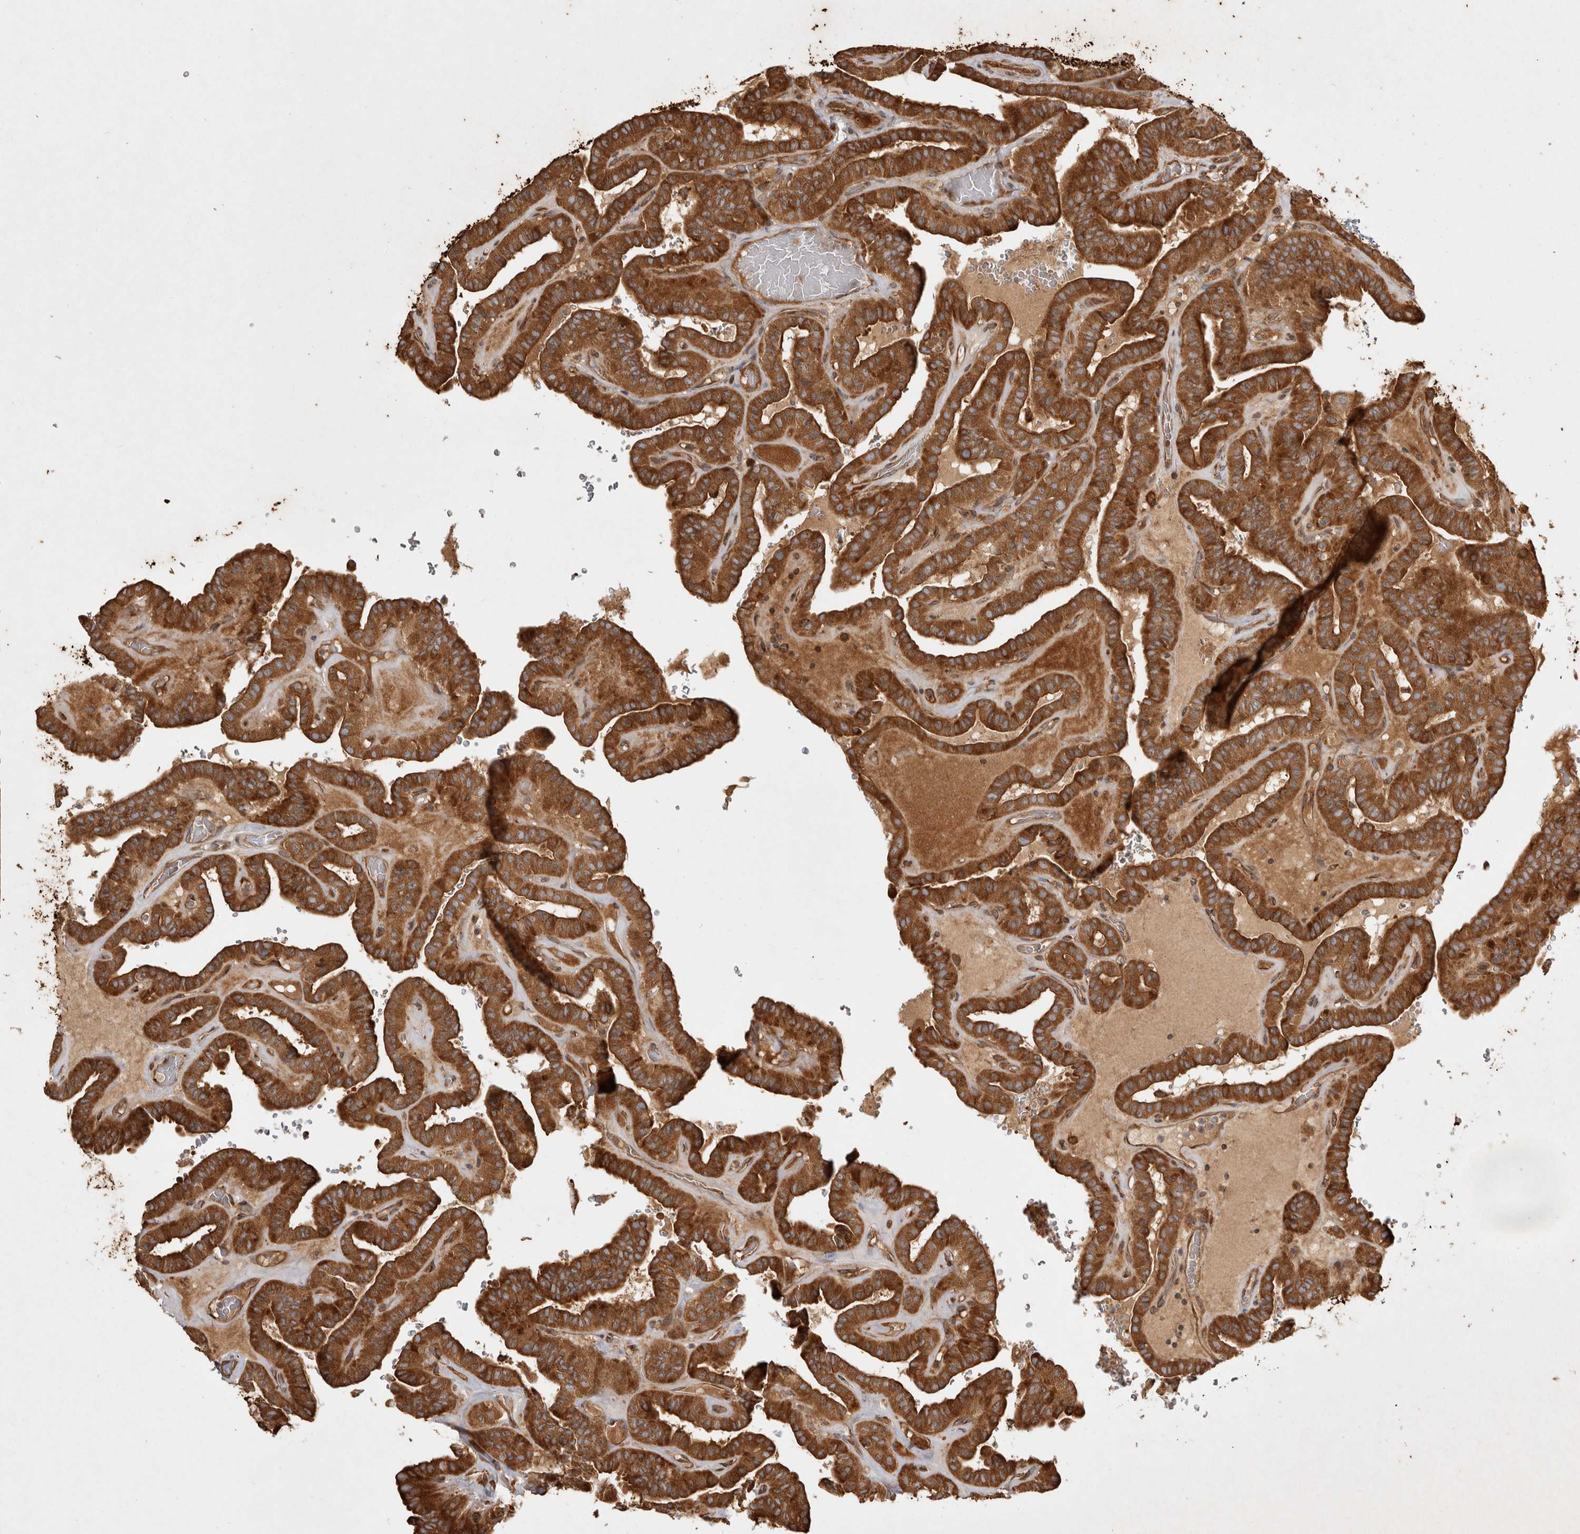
{"staining": {"intensity": "strong", "quantity": ">75%", "location": "cytoplasmic/membranous"}, "tissue": "thyroid cancer", "cell_type": "Tumor cells", "image_type": "cancer", "snomed": [{"axis": "morphology", "description": "Papillary adenocarcinoma, NOS"}, {"axis": "topography", "description": "Thyroid gland"}], "caption": "Protein analysis of papillary adenocarcinoma (thyroid) tissue exhibits strong cytoplasmic/membranous positivity in approximately >75% of tumor cells.", "gene": "CAMSAP2", "patient": {"sex": "male", "age": 77}}